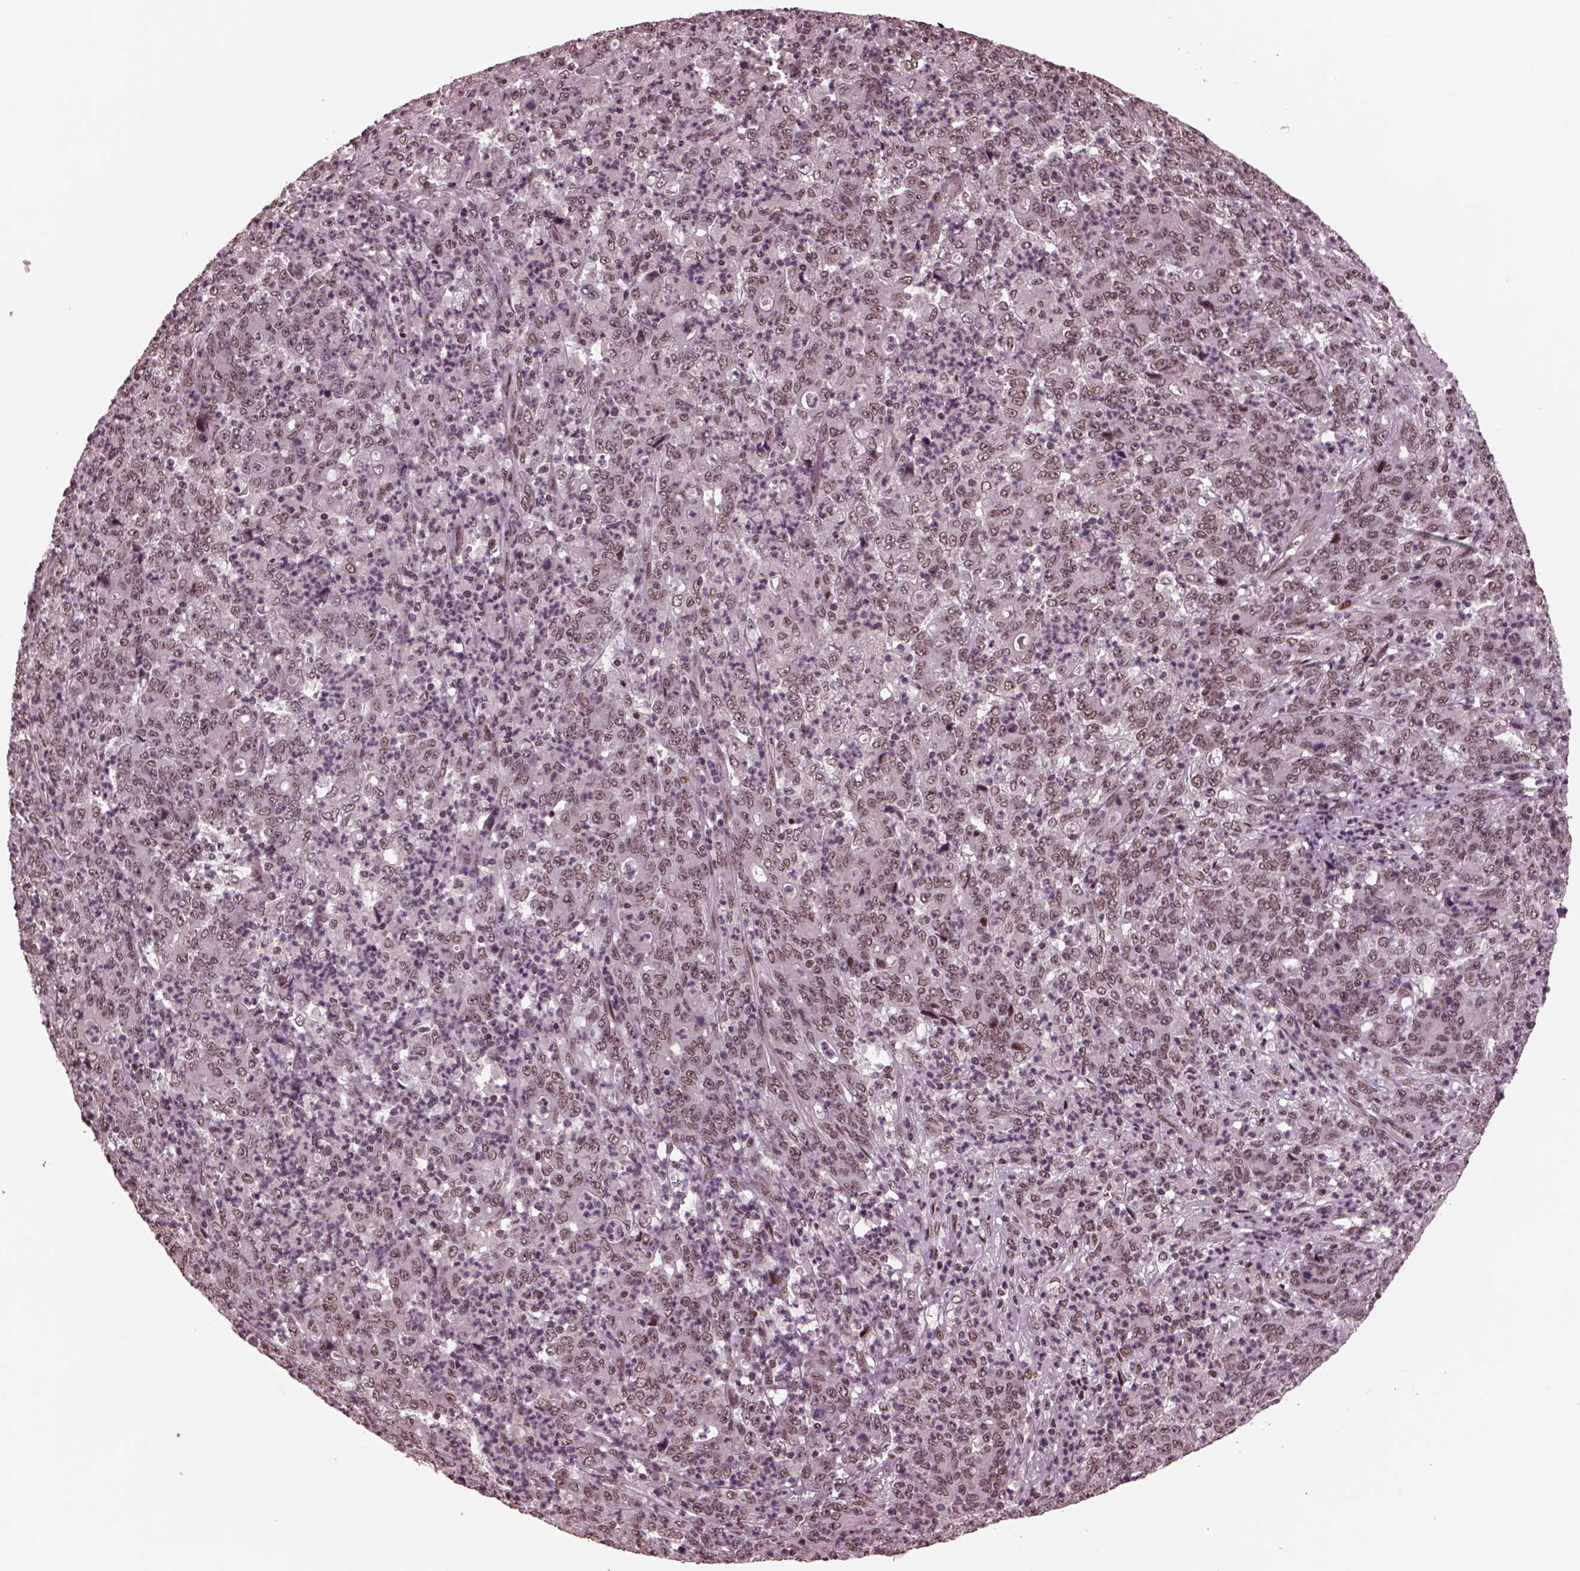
{"staining": {"intensity": "weak", "quantity": "25%-75%", "location": "nuclear"}, "tissue": "stomach cancer", "cell_type": "Tumor cells", "image_type": "cancer", "snomed": [{"axis": "morphology", "description": "Adenocarcinoma, NOS"}, {"axis": "topography", "description": "Stomach, lower"}], "caption": "The micrograph exhibits a brown stain indicating the presence of a protein in the nuclear of tumor cells in stomach adenocarcinoma.", "gene": "NAP1L5", "patient": {"sex": "female", "age": 71}}